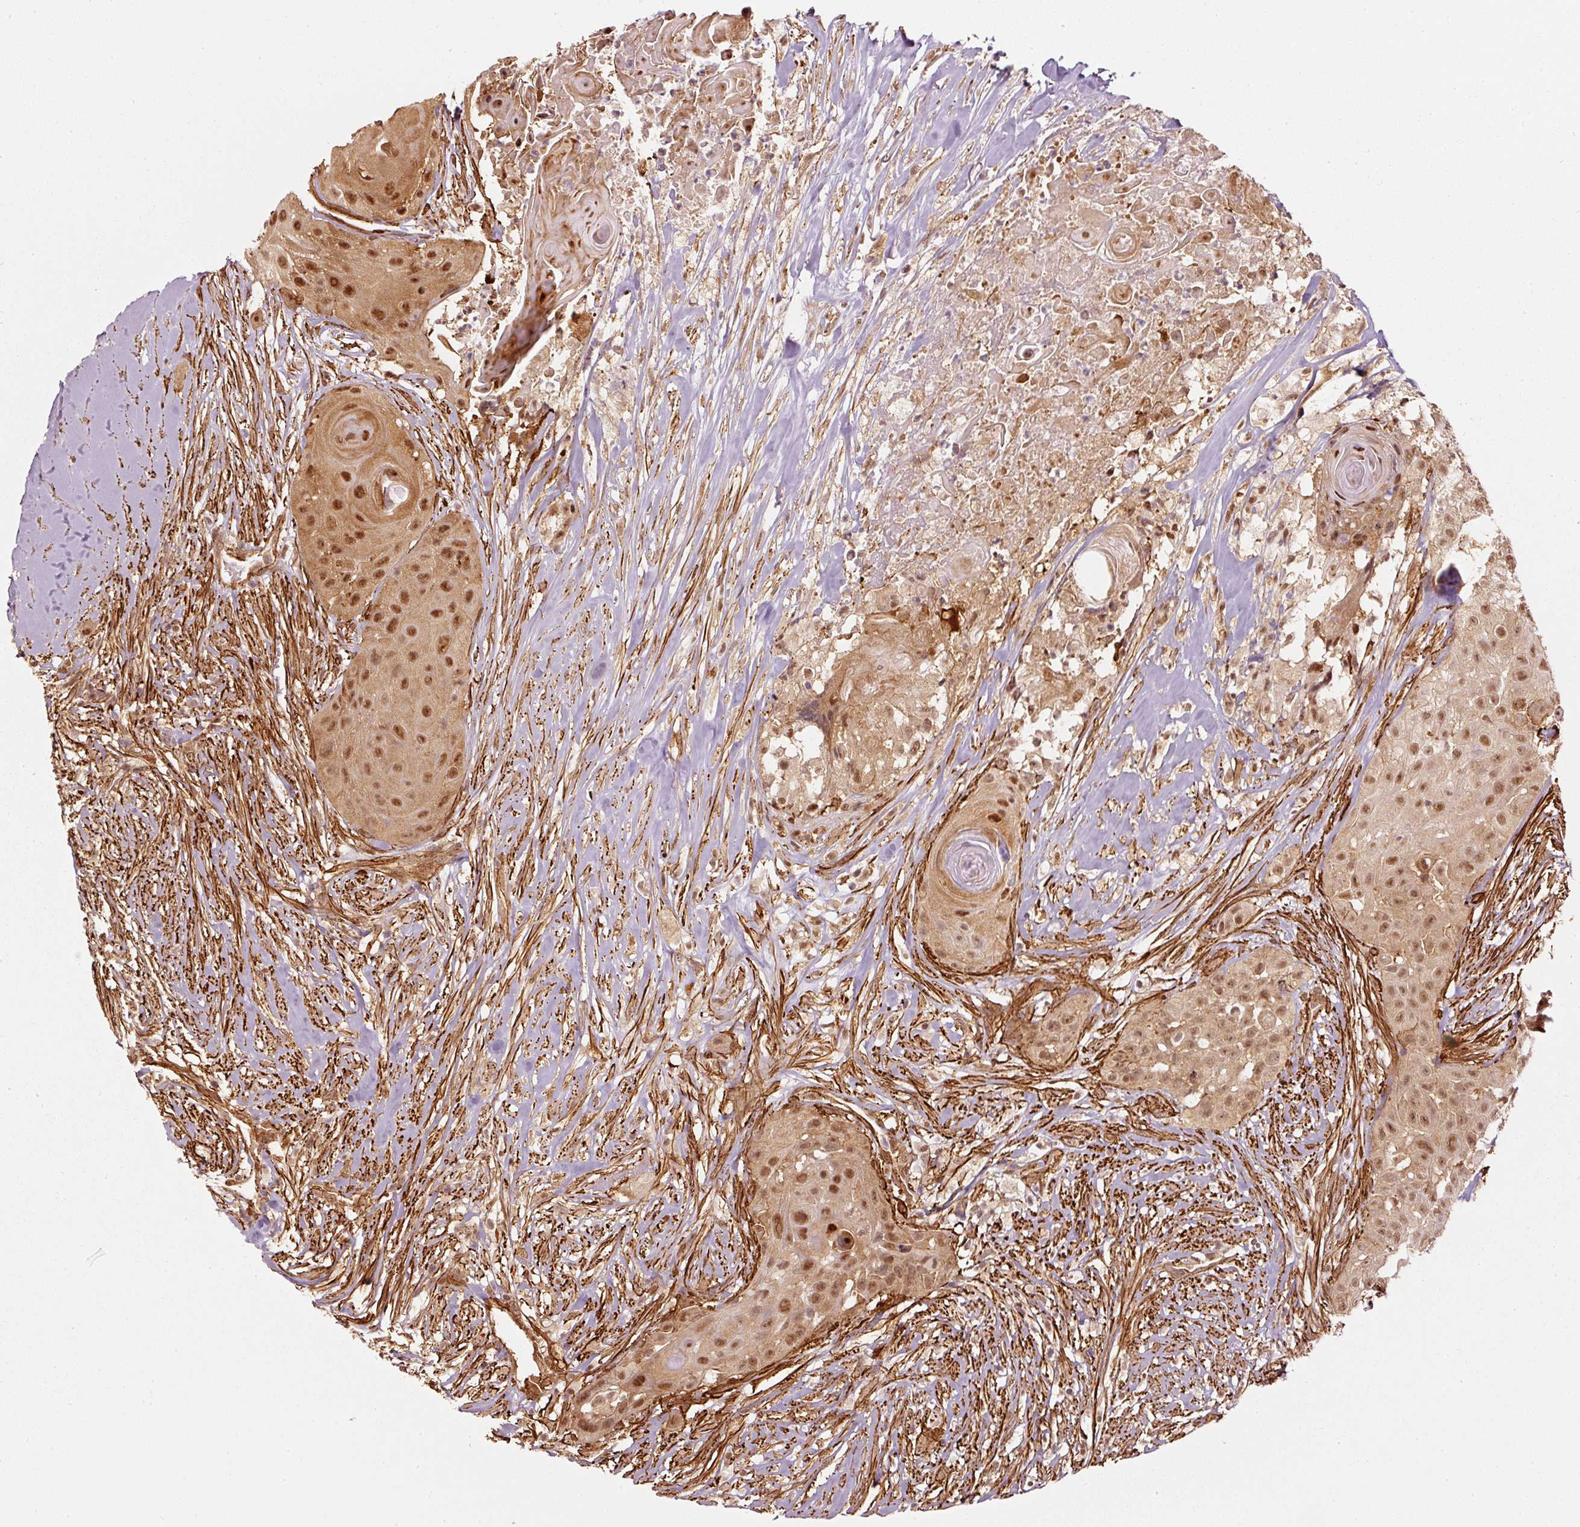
{"staining": {"intensity": "moderate", "quantity": ">75%", "location": "cytoplasmic/membranous,nuclear"}, "tissue": "head and neck cancer", "cell_type": "Tumor cells", "image_type": "cancer", "snomed": [{"axis": "morphology", "description": "Squamous cell carcinoma, NOS"}, {"axis": "topography", "description": "Head-Neck"}], "caption": "IHC image of human head and neck squamous cell carcinoma stained for a protein (brown), which demonstrates medium levels of moderate cytoplasmic/membranous and nuclear expression in about >75% of tumor cells.", "gene": "PSMD1", "patient": {"sex": "male", "age": 83}}